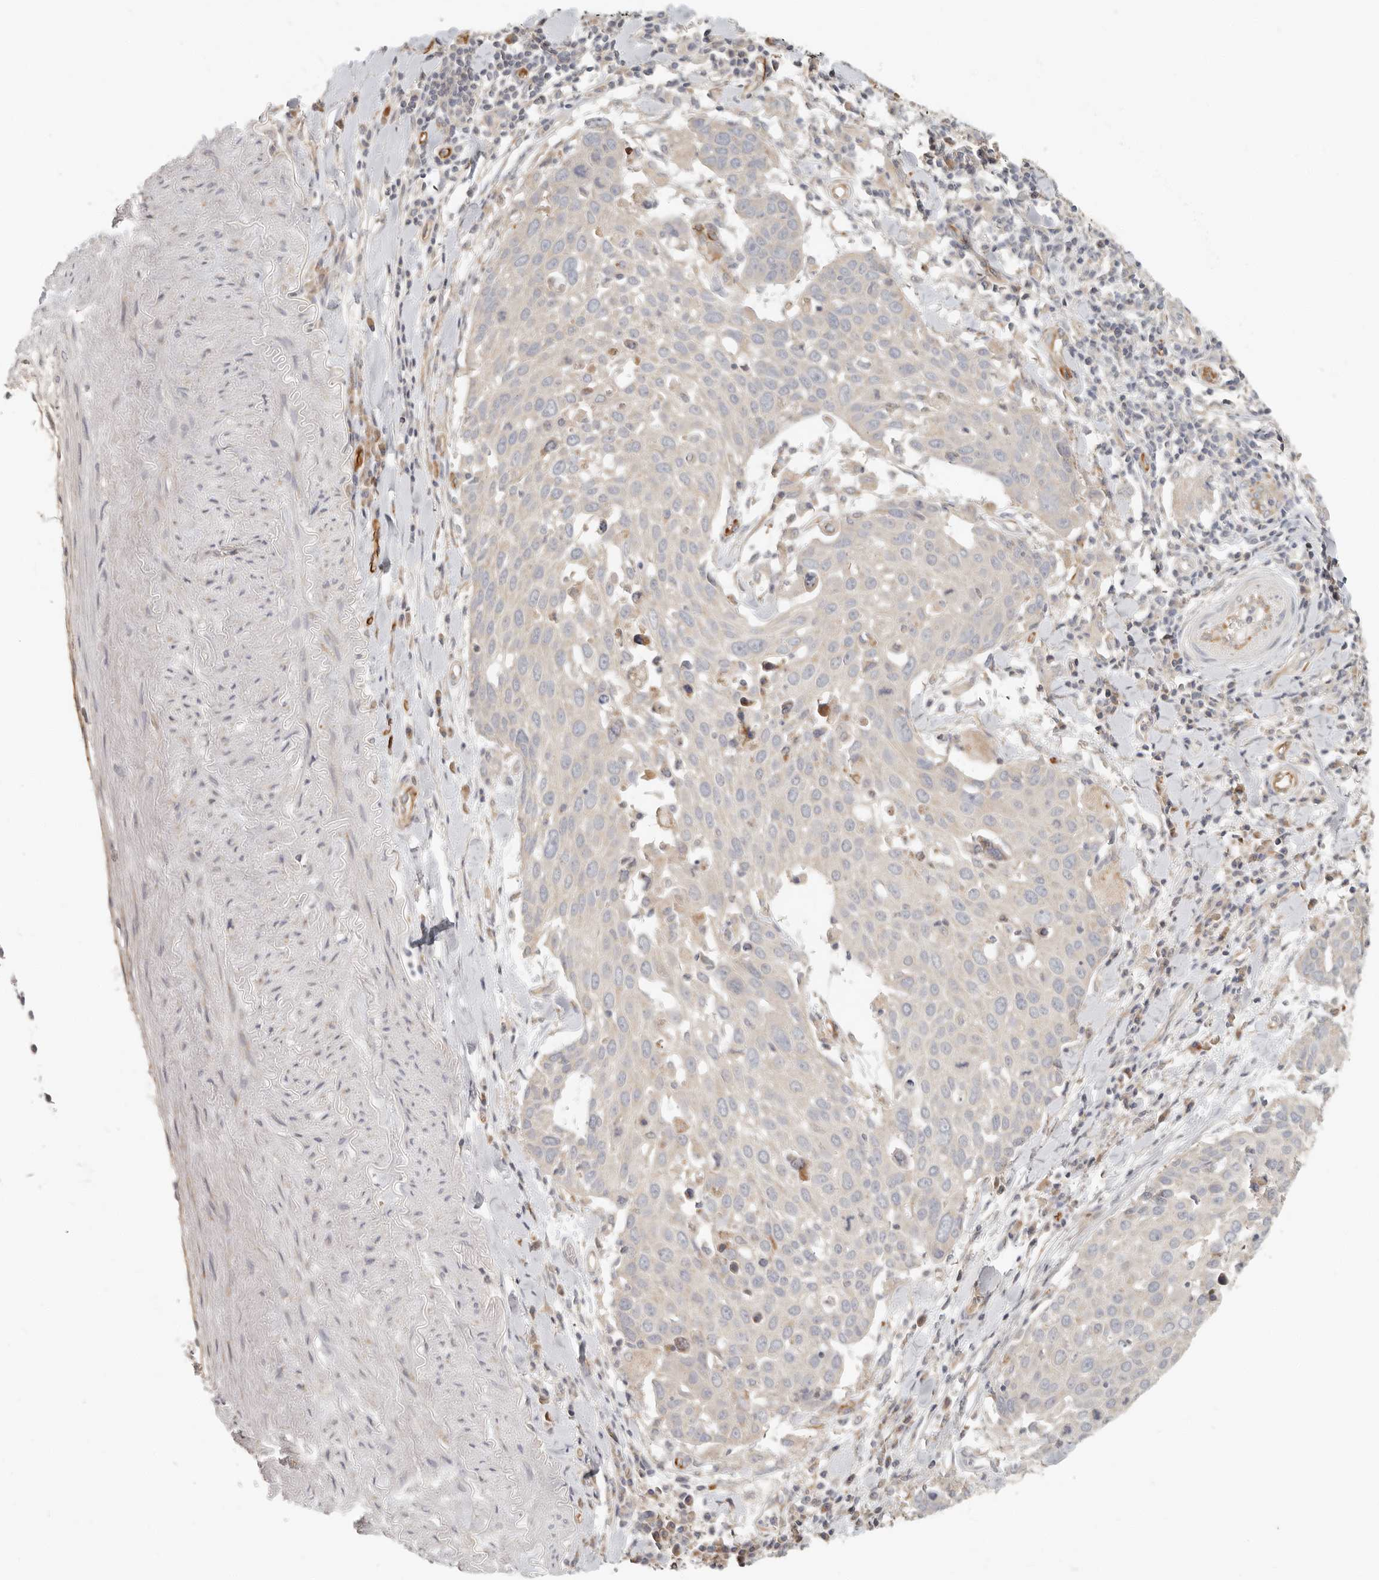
{"staining": {"intensity": "negative", "quantity": "none", "location": "none"}, "tissue": "lung cancer", "cell_type": "Tumor cells", "image_type": "cancer", "snomed": [{"axis": "morphology", "description": "Squamous cell carcinoma, NOS"}, {"axis": "topography", "description": "Lung"}], "caption": "Immunohistochemistry of human lung cancer exhibits no expression in tumor cells.", "gene": "SPRING1", "patient": {"sex": "male", "age": 65}}